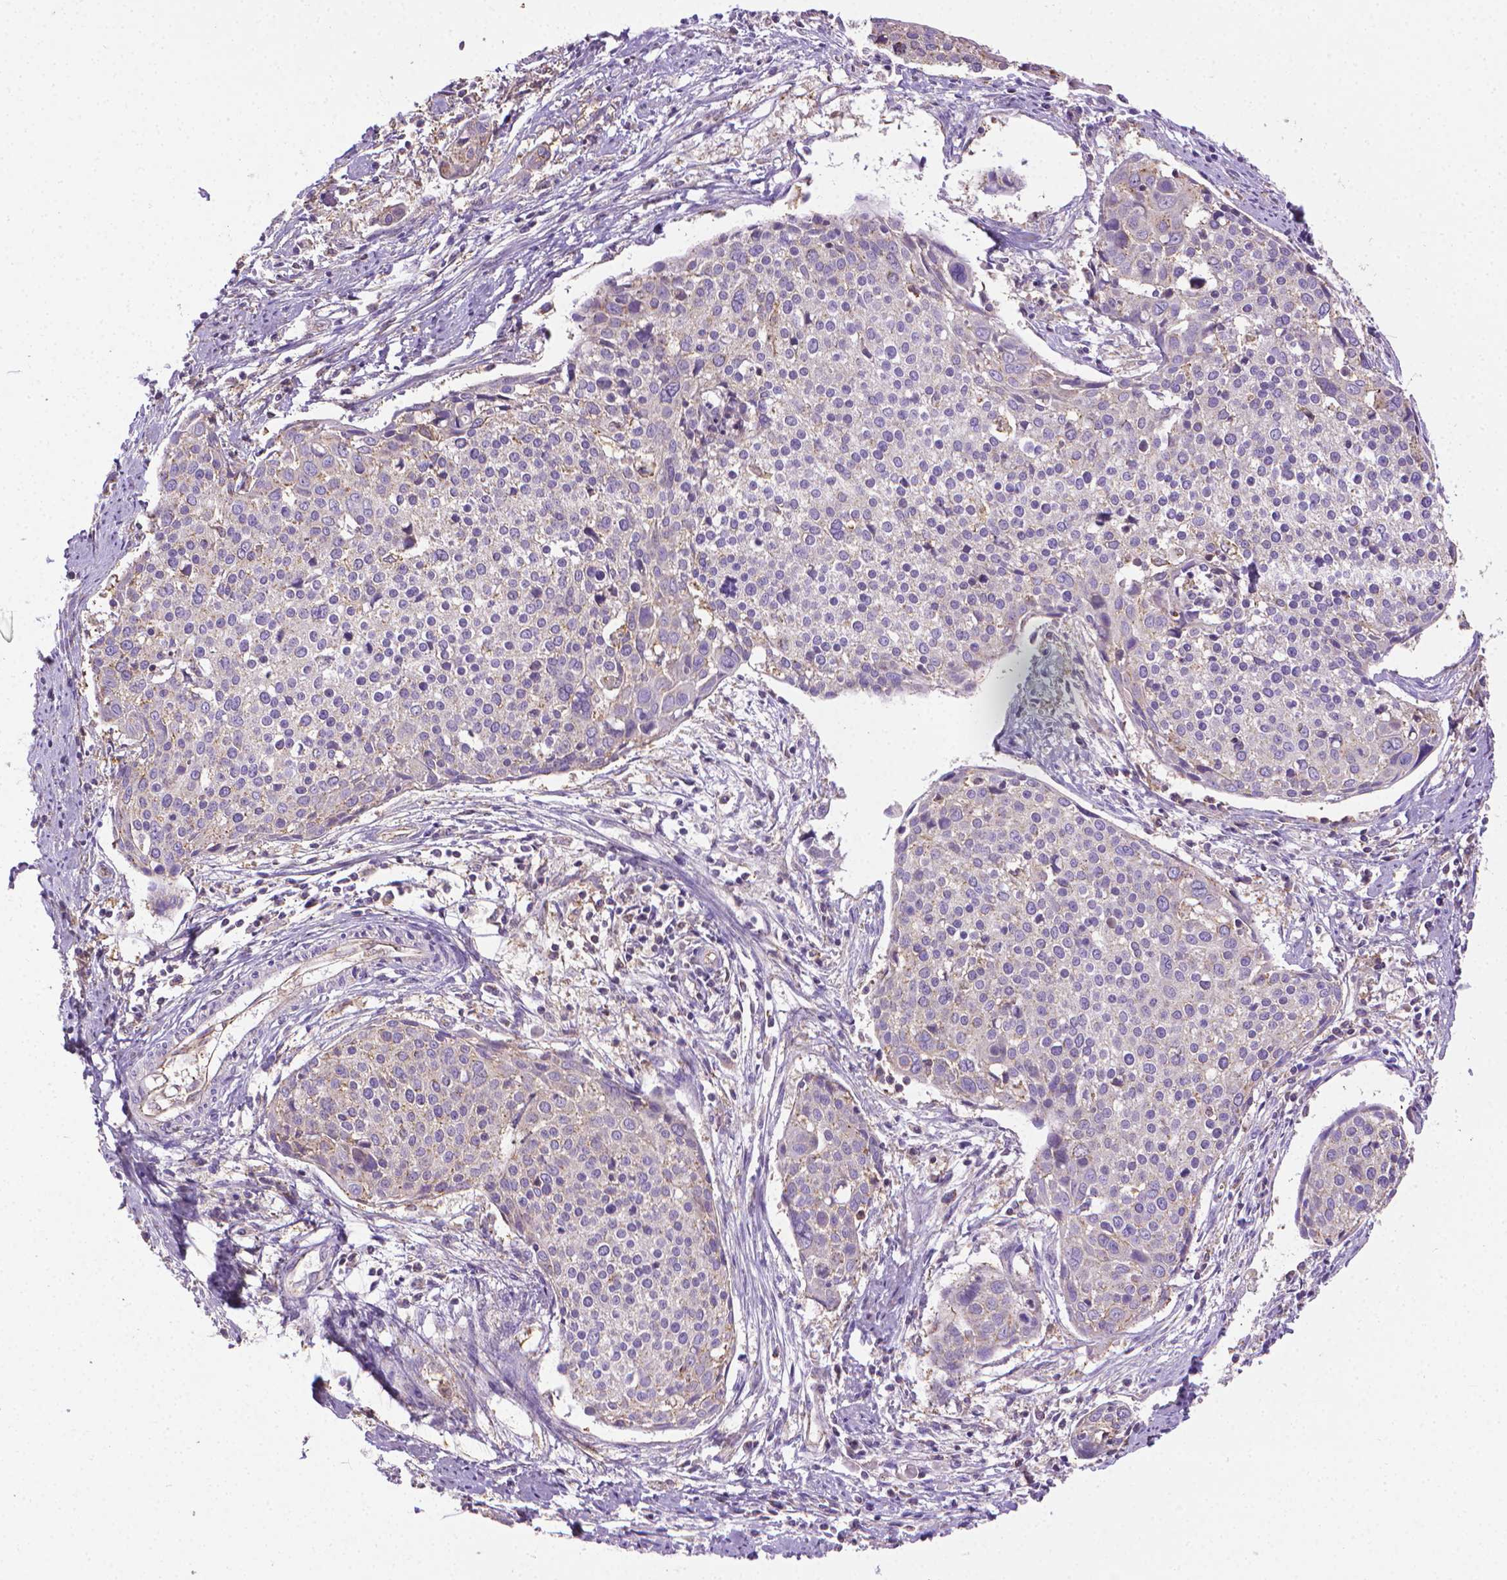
{"staining": {"intensity": "negative", "quantity": "none", "location": "none"}, "tissue": "cervical cancer", "cell_type": "Tumor cells", "image_type": "cancer", "snomed": [{"axis": "morphology", "description": "Squamous cell carcinoma, NOS"}, {"axis": "topography", "description": "Cervix"}], "caption": "Immunohistochemistry image of neoplastic tissue: human cervical cancer stained with DAB (3,3'-diaminobenzidine) exhibits no significant protein expression in tumor cells.", "gene": "SLC51B", "patient": {"sex": "female", "age": 39}}